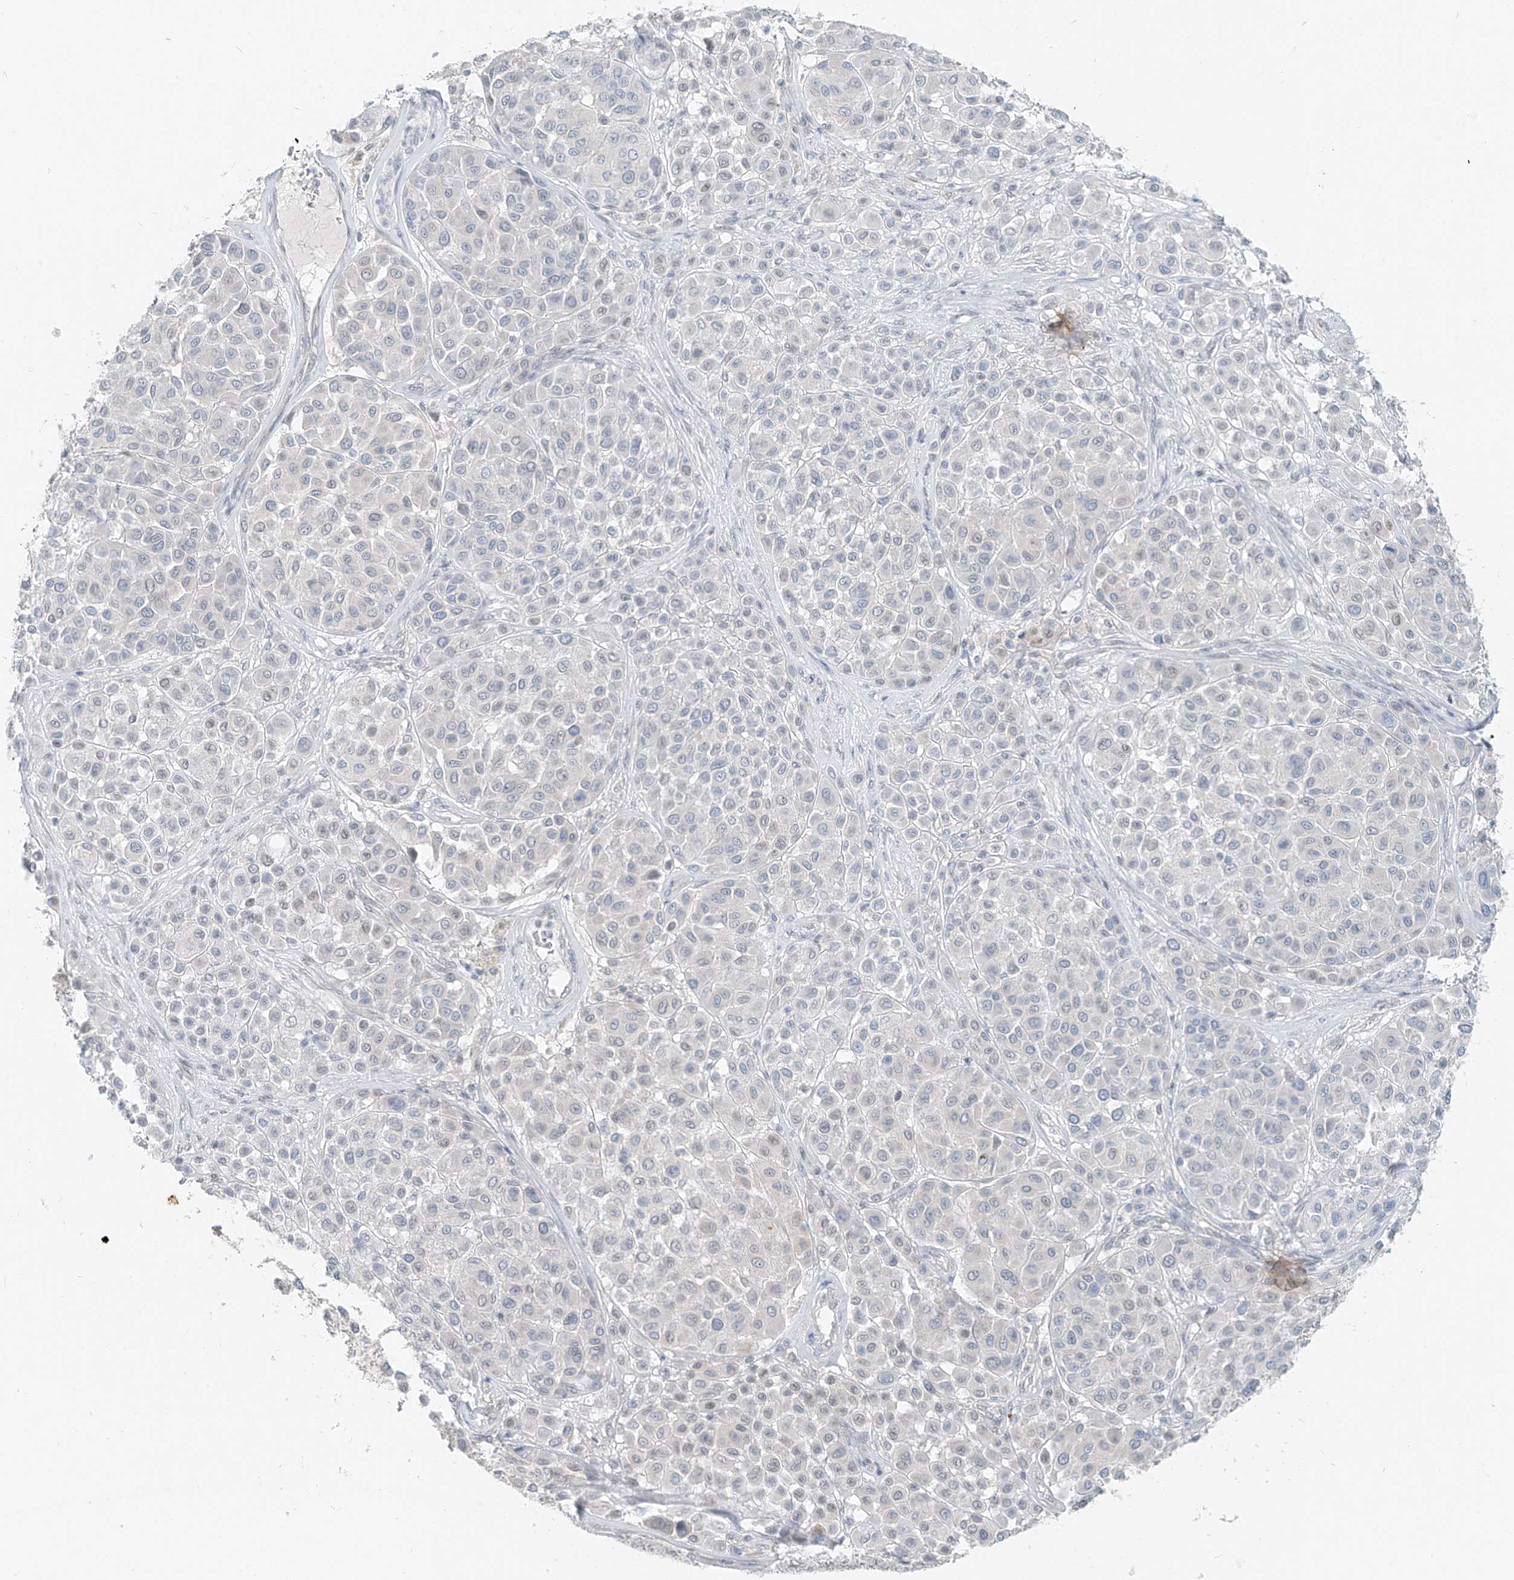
{"staining": {"intensity": "negative", "quantity": "none", "location": "none"}, "tissue": "melanoma", "cell_type": "Tumor cells", "image_type": "cancer", "snomed": [{"axis": "morphology", "description": "Malignant melanoma, Metastatic site"}, {"axis": "topography", "description": "Soft tissue"}], "caption": "A high-resolution image shows IHC staining of malignant melanoma (metastatic site), which reveals no significant positivity in tumor cells. (Stains: DAB (3,3'-diaminobenzidine) immunohistochemistry (IHC) with hematoxylin counter stain, Microscopy: brightfield microscopy at high magnification).", "gene": "OSBPL7", "patient": {"sex": "male", "age": 41}}